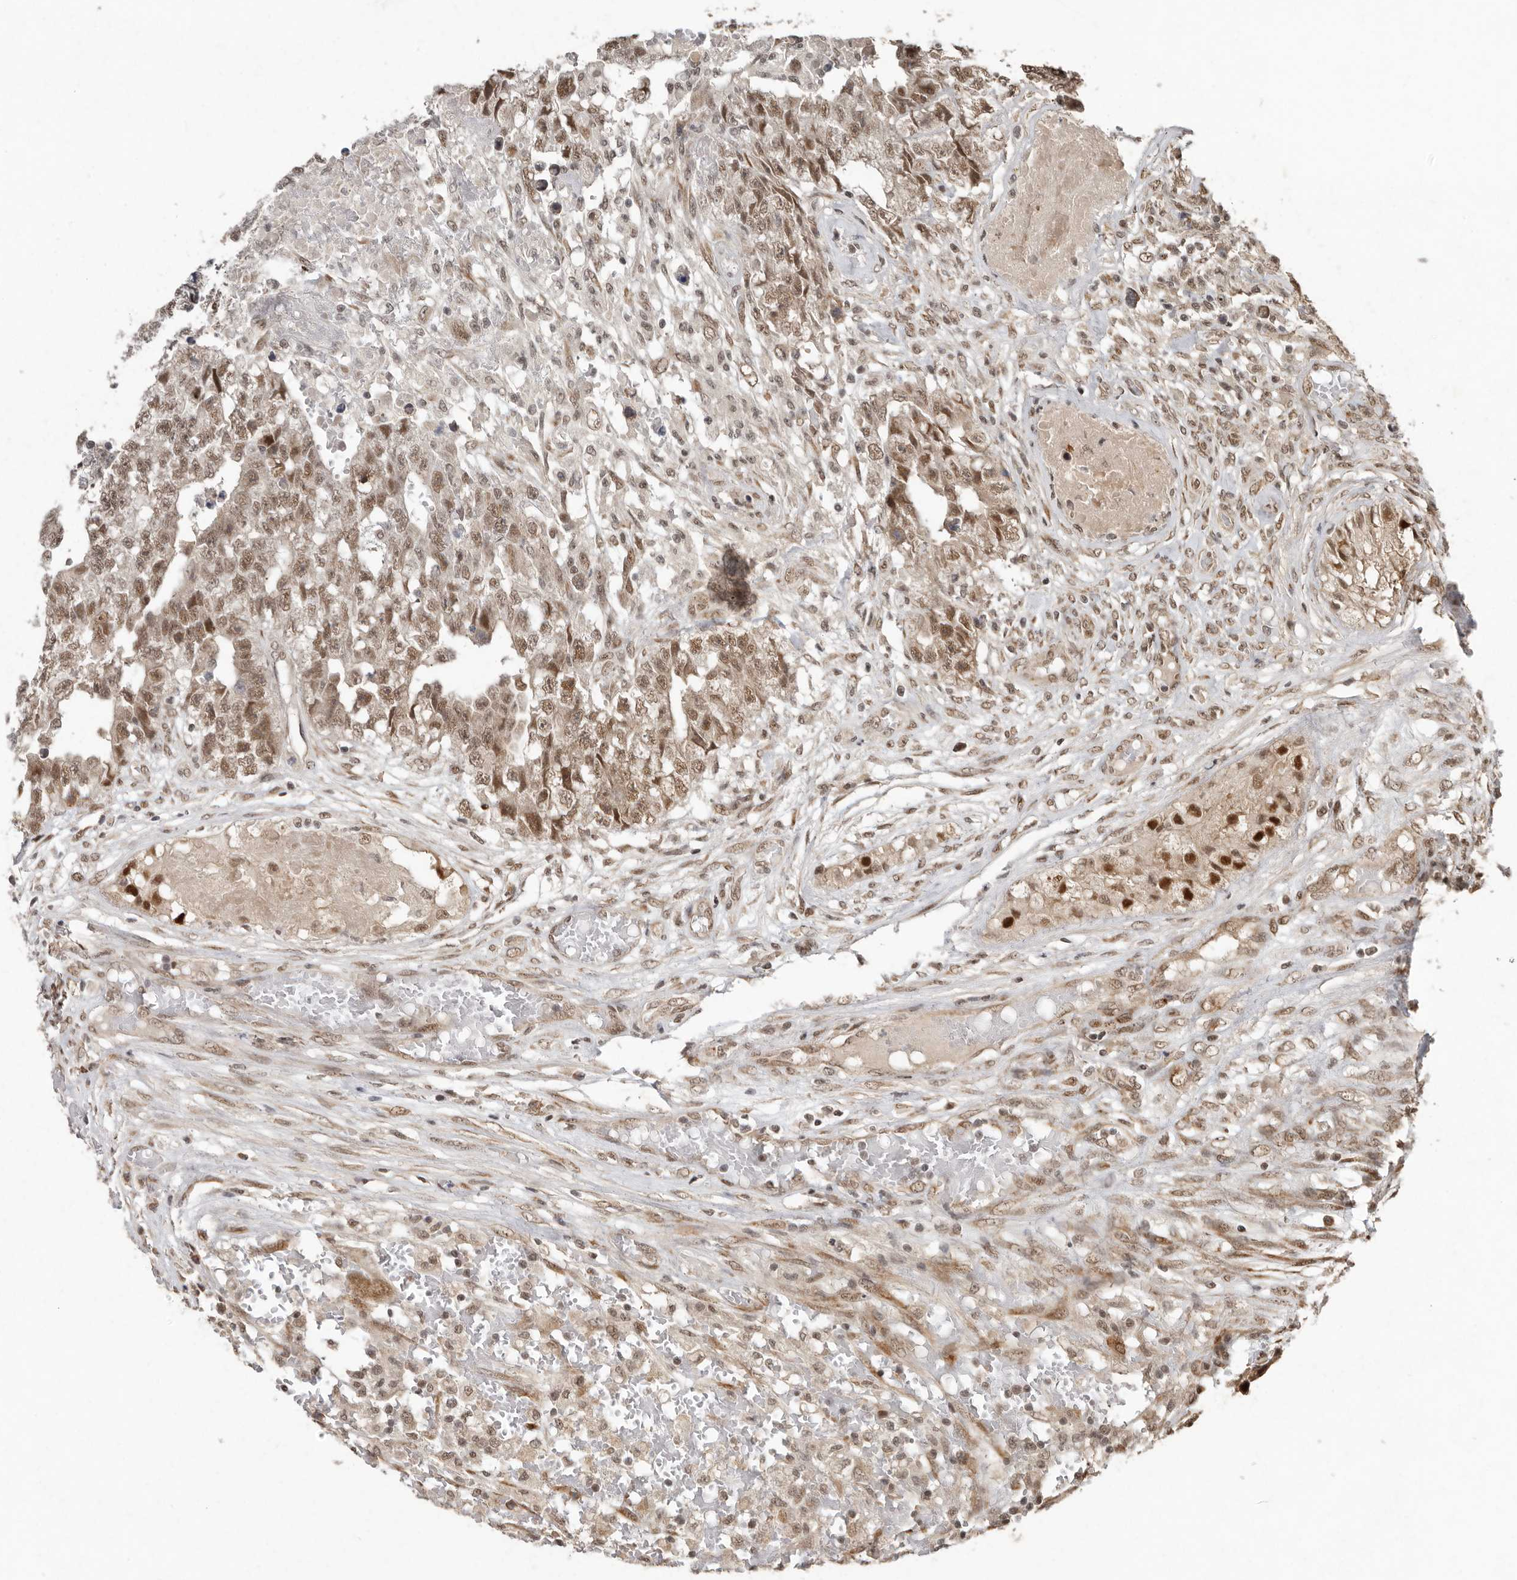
{"staining": {"intensity": "moderate", "quantity": ">75%", "location": "cytoplasmic/membranous,nuclear"}, "tissue": "testis cancer", "cell_type": "Tumor cells", "image_type": "cancer", "snomed": [{"axis": "morphology", "description": "Carcinoma, Embryonal, NOS"}, {"axis": "topography", "description": "Testis"}], "caption": "Testis cancer (embryonal carcinoma) stained for a protein exhibits moderate cytoplasmic/membranous and nuclear positivity in tumor cells. (DAB (3,3'-diaminobenzidine) = brown stain, brightfield microscopy at high magnification).", "gene": "LRGUK", "patient": {"sex": "male", "age": 25}}